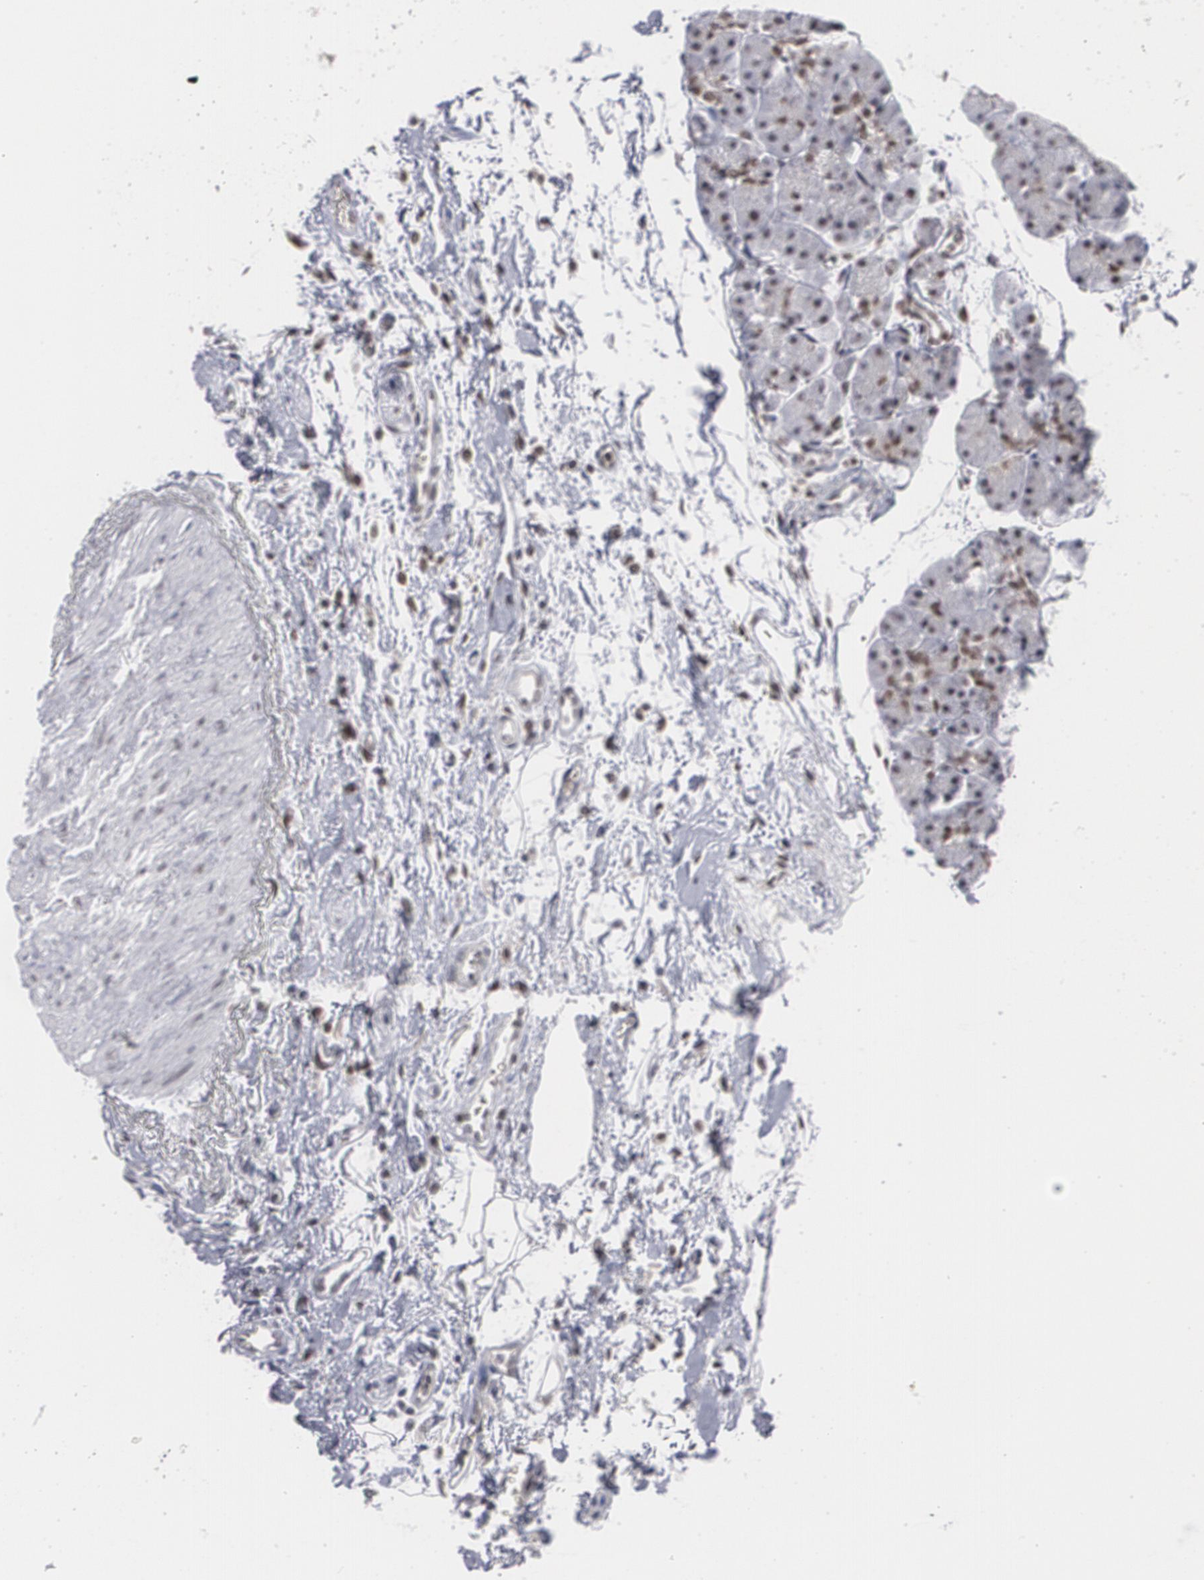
{"staining": {"intensity": "moderate", "quantity": "<25%", "location": "nuclear"}, "tissue": "pancreas", "cell_type": "Exocrine glandular cells", "image_type": "normal", "snomed": [{"axis": "morphology", "description": "Normal tissue, NOS"}, {"axis": "topography", "description": "Pancreas"}], "caption": "Normal pancreas demonstrates moderate nuclear staining in about <25% of exocrine glandular cells, visualized by immunohistochemistry. (DAB (3,3'-diaminobenzidine) = brown stain, brightfield microscopy at high magnification).", "gene": "MCL1", "patient": {"sex": "male", "age": 66}}